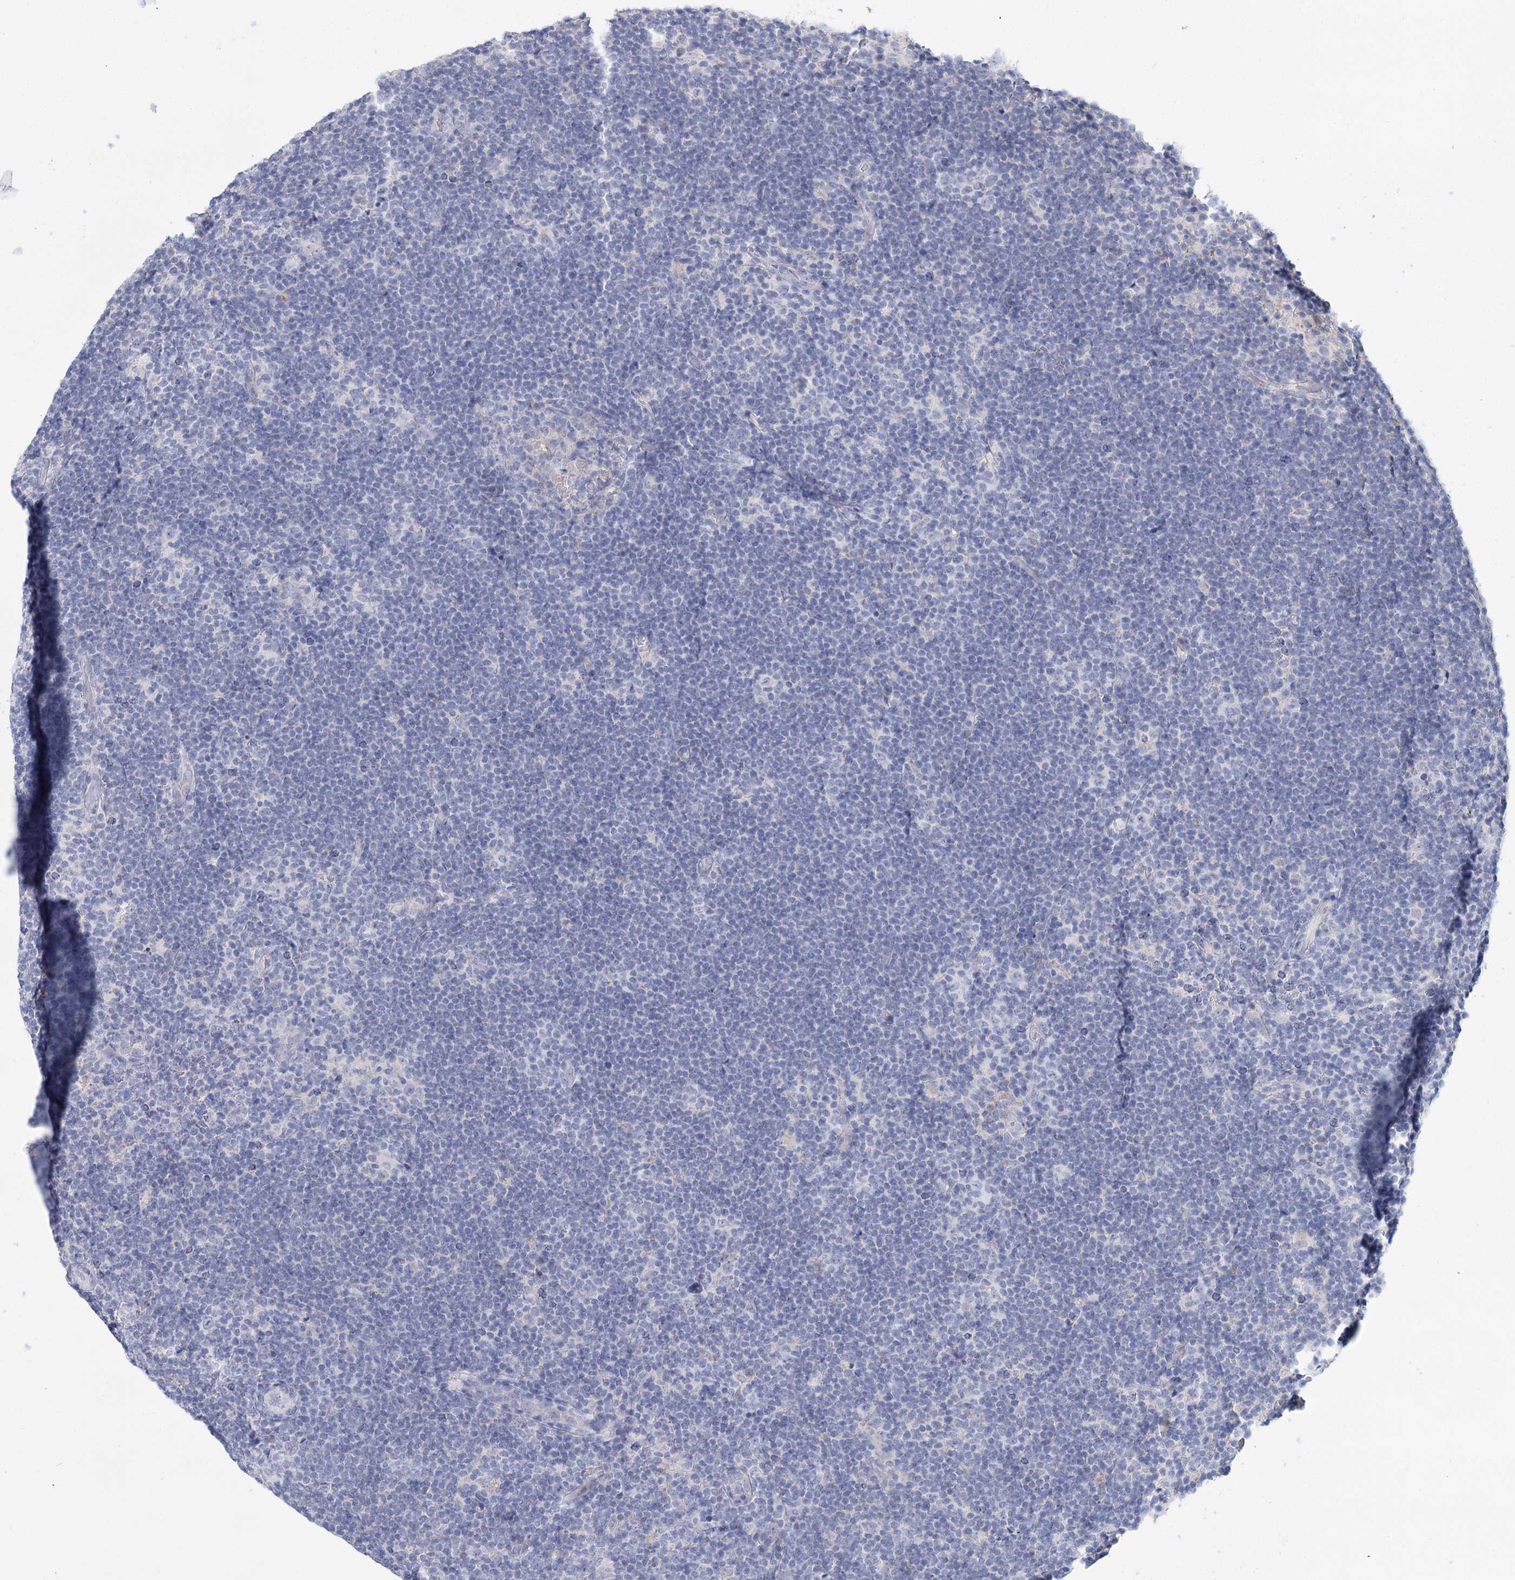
{"staining": {"intensity": "negative", "quantity": "none", "location": "none"}, "tissue": "lymphoma", "cell_type": "Tumor cells", "image_type": "cancer", "snomed": [{"axis": "morphology", "description": "Hodgkin's disease, NOS"}, {"axis": "topography", "description": "Lymph node"}], "caption": "A photomicrograph of Hodgkin's disease stained for a protein displays no brown staining in tumor cells. The staining is performed using DAB (3,3'-diaminobenzidine) brown chromogen with nuclei counter-stained in using hematoxylin.", "gene": "ARHGAP44", "patient": {"sex": "female", "age": 57}}